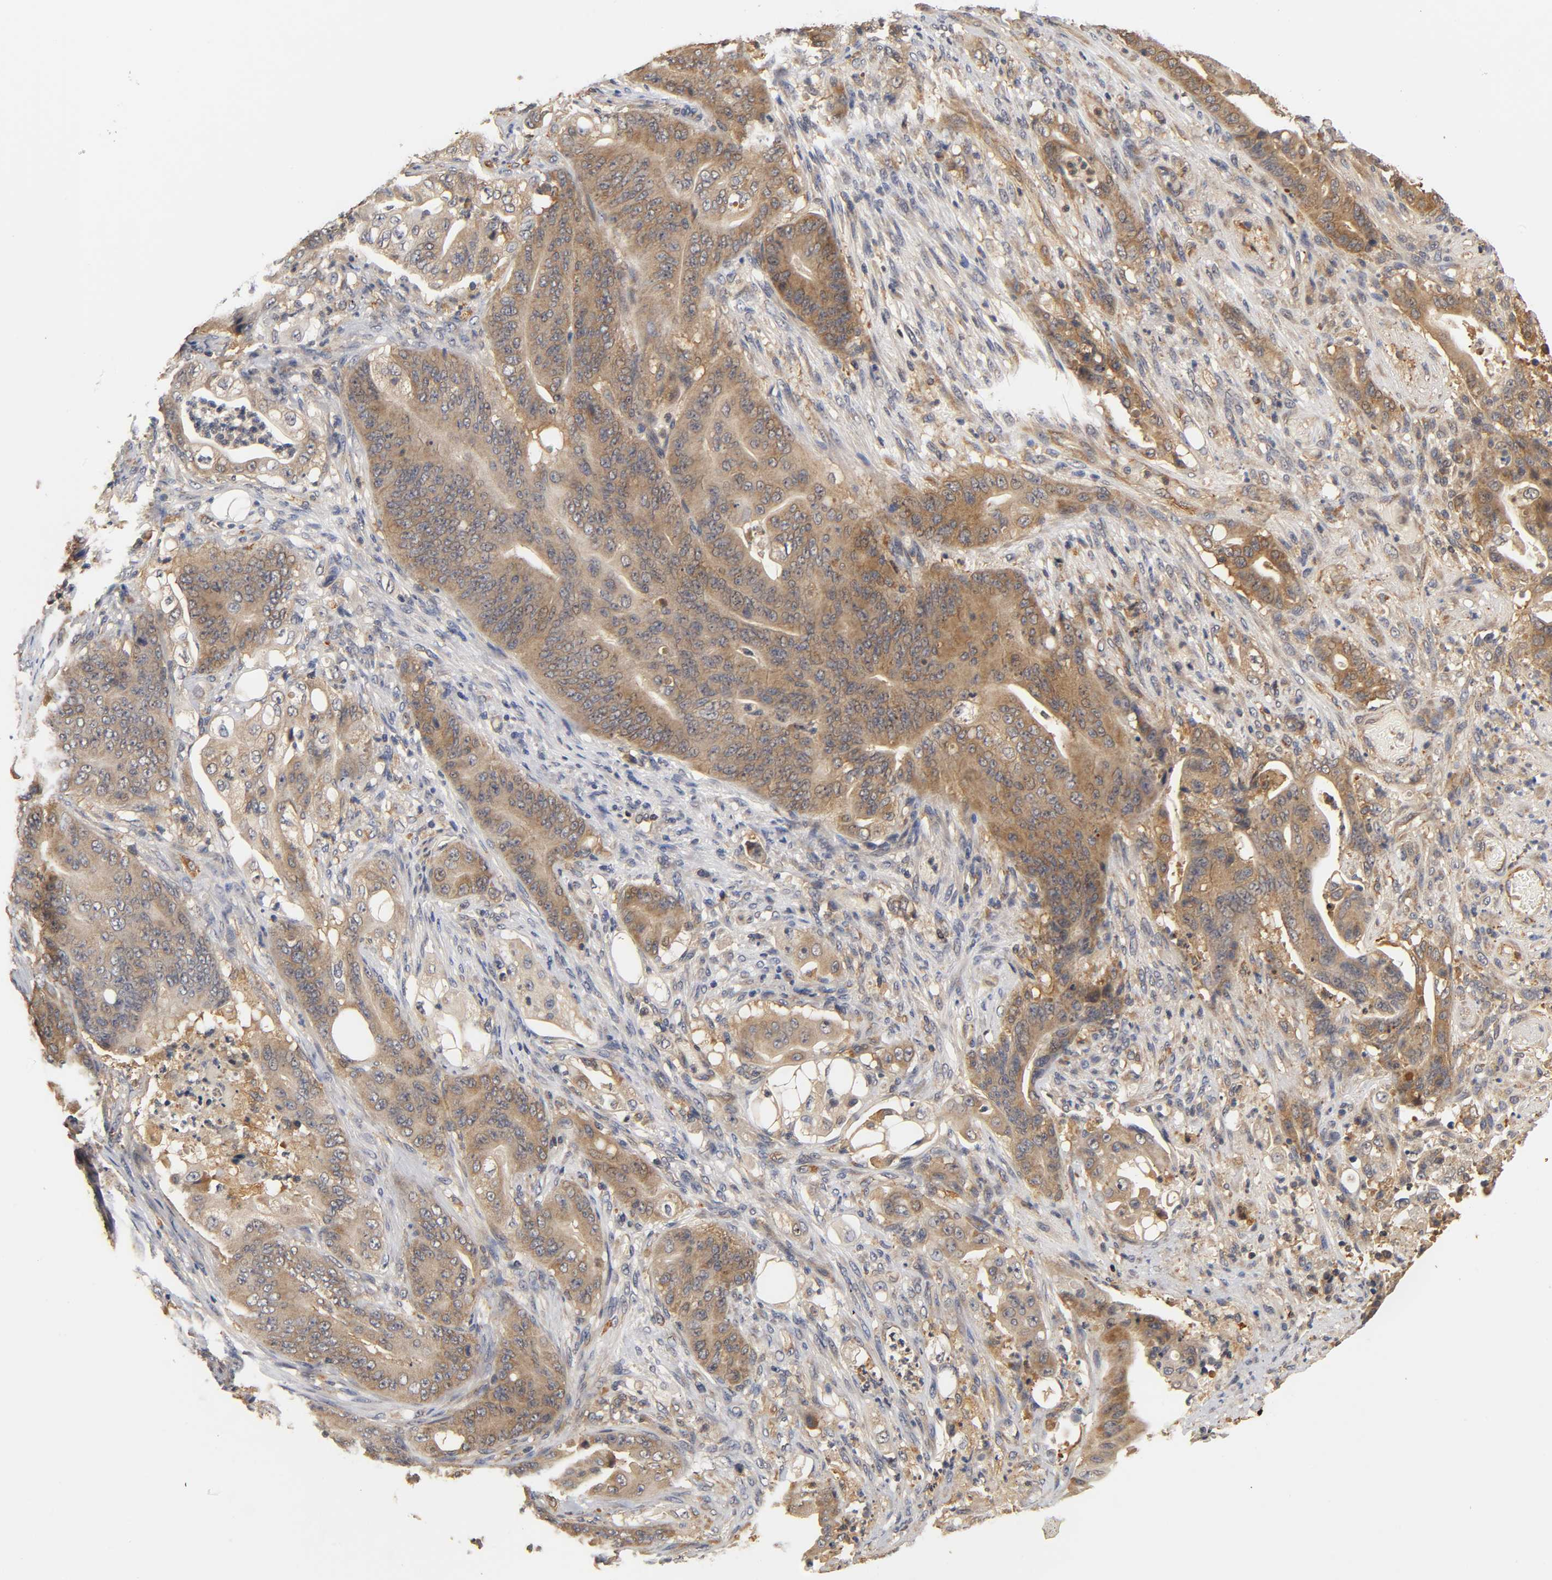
{"staining": {"intensity": "strong", "quantity": ">75%", "location": "cytoplasmic/membranous"}, "tissue": "stomach cancer", "cell_type": "Tumor cells", "image_type": "cancer", "snomed": [{"axis": "morphology", "description": "Adenocarcinoma, NOS"}, {"axis": "topography", "description": "Stomach"}], "caption": "Stomach adenocarcinoma tissue exhibits strong cytoplasmic/membranous staining in about >75% of tumor cells", "gene": "SCAP", "patient": {"sex": "female", "age": 73}}